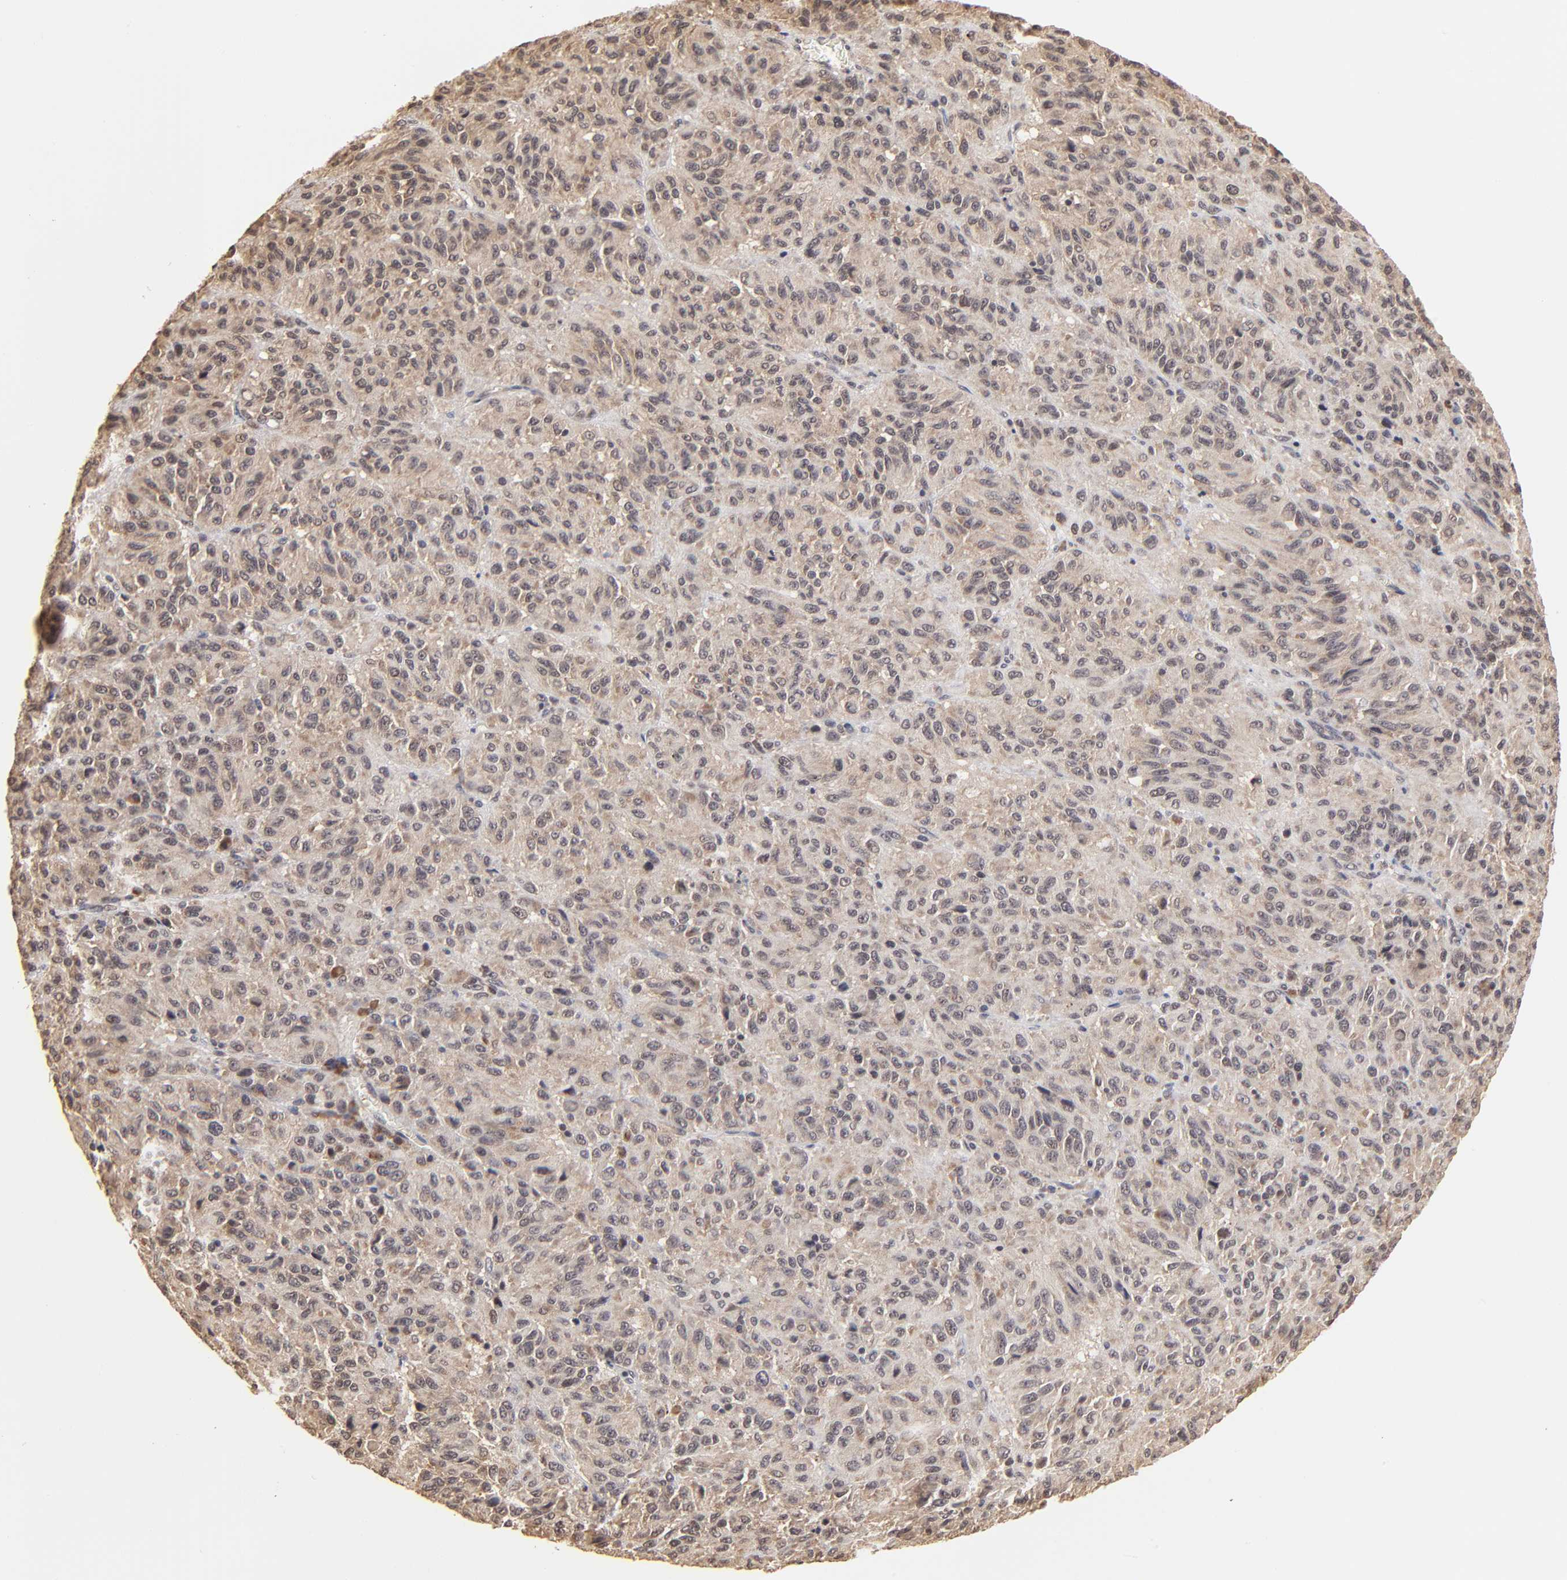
{"staining": {"intensity": "weak", "quantity": "<25%", "location": "cytoplasmic/membranous,nuclear"}, "tissue": "melanoma", "cell_type": "Tumor cells", "image_type": "cancer", "snomed": [{"axis": "morphology", "description": "Malignant melanoma, Metastatic site"}, {"axis": "topography", "description": "Lung"}], "caption": "A high-resolution histopathology image shows immunohistochemistry staining of melanoma, which exhibits no significant positivity in tumor cells.", "gene": "BRPF1", "patient": {"sex": "male", "age": 64}}